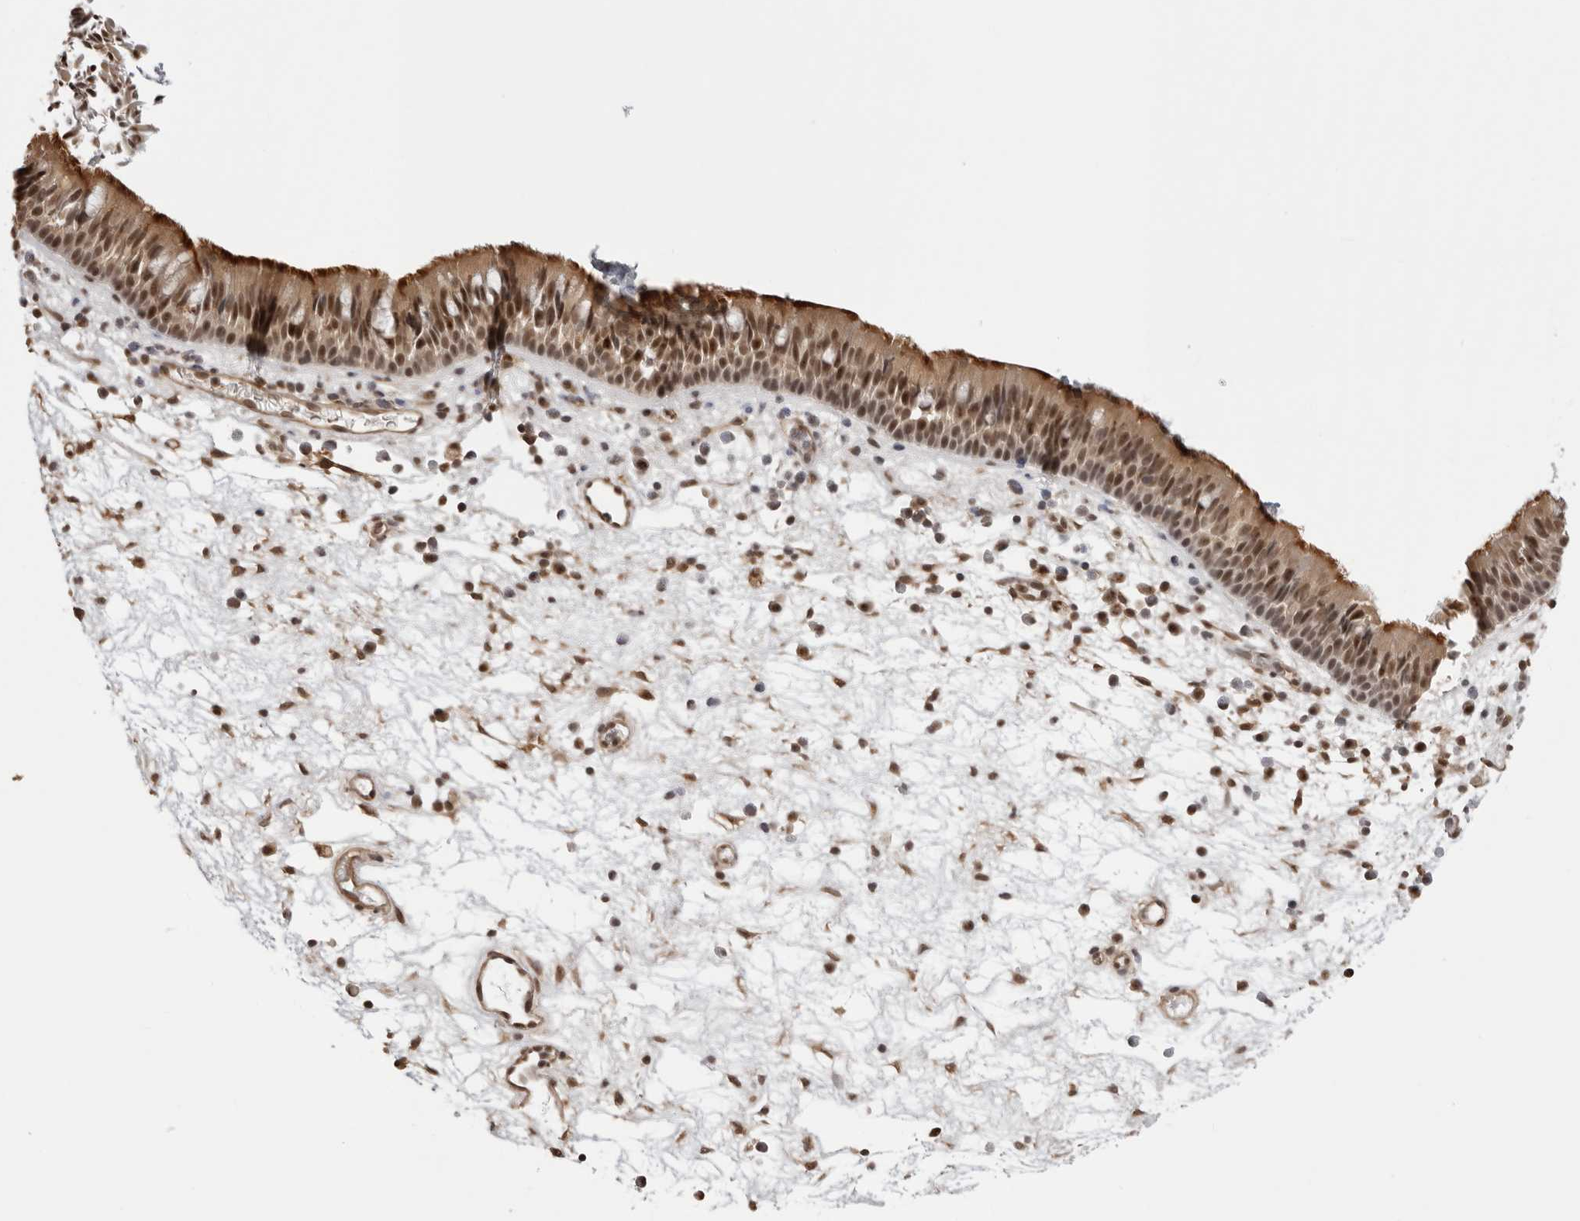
{"staining": {"intensity": "strong", "quantity": ">75%", "location": "cytoplasmic/membranous,nuclear"}, "tissue": "nasopharynx", "cell_type": "Respiratory epithelial cells", "image_type": "normal", "snomed": [{"axis": "morphology", "description": "Normal tissue, NOS"}, {"axis": "morphology", "description": "Inflammation, NOS"}, {"axis": "morphology", "description": "Malignant melanoma, Metastatic site"}, {"axis": "topography", "description": "Nasopharynx"}], "caption": "Nasopharynx stained with DAB (3,3'-diaminobenzidine) IHC exhibits high levels of strong cytoplasmic/membranous,nuclear positivity in approximately >75% of respiratory epithelial cells.", "gene": "SDE2", "patient": {"sex": "male", "age": 70}}